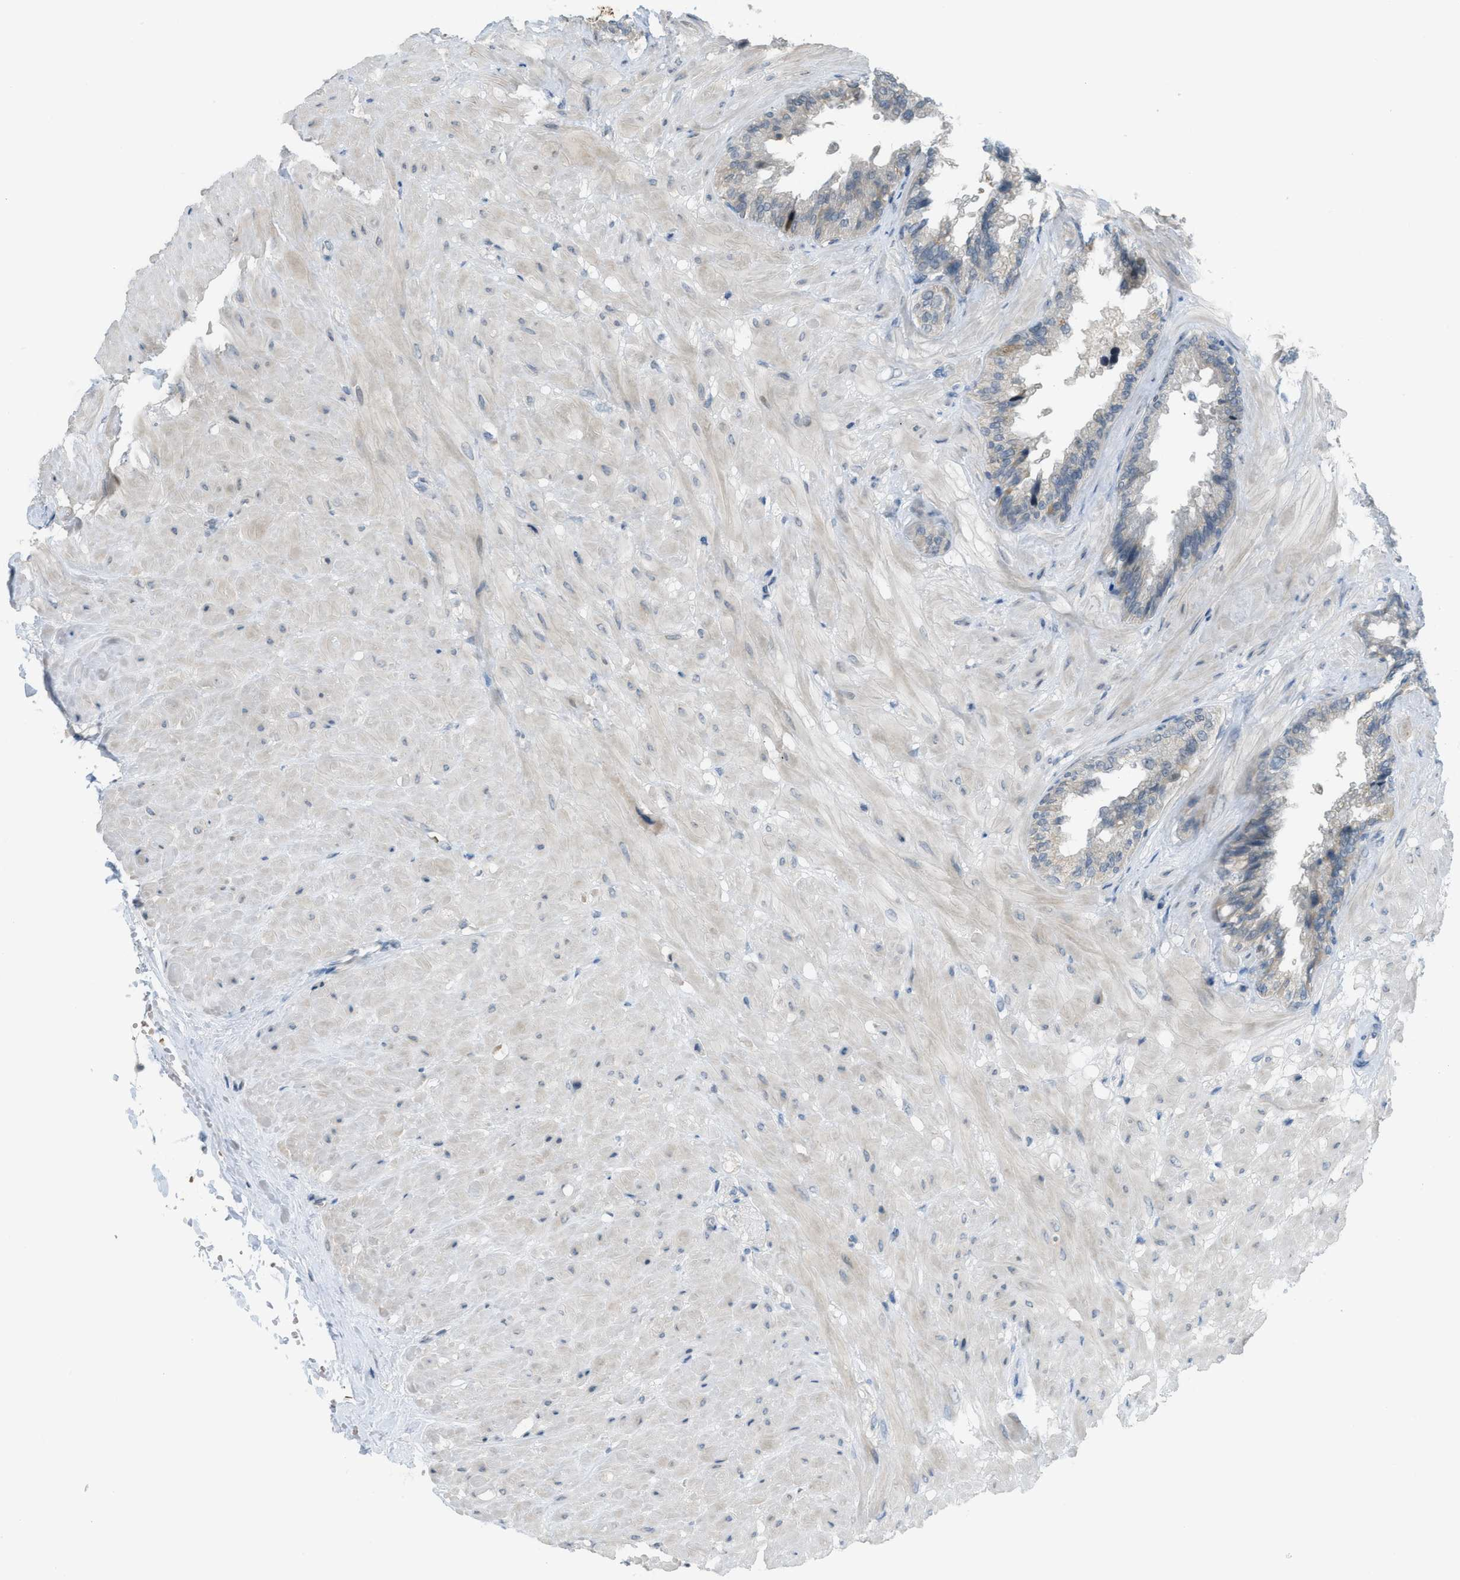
{"staining": {"intensity": "weak", "quantity": "25%-75%", "location": "cytoplasmic/membranous"}, "tissue": "seminal vesicle", "cell_type": "Glandular cells", "image_type": "normal", "snomed": [{"axis": "morphology", "description": "Normal tissue, NOS"}, {"axis": "topography", "description": "Seminal veicle"}], "caption": "A high-resolution image shows IHC staining of unremarkable seminal vesicle, which displays weak cytoplasmic/membranous positivity in about 25%-75% of glandular cells.", "gene": "TXNDC2", "patient": {"sex": "male", "age": 46}}